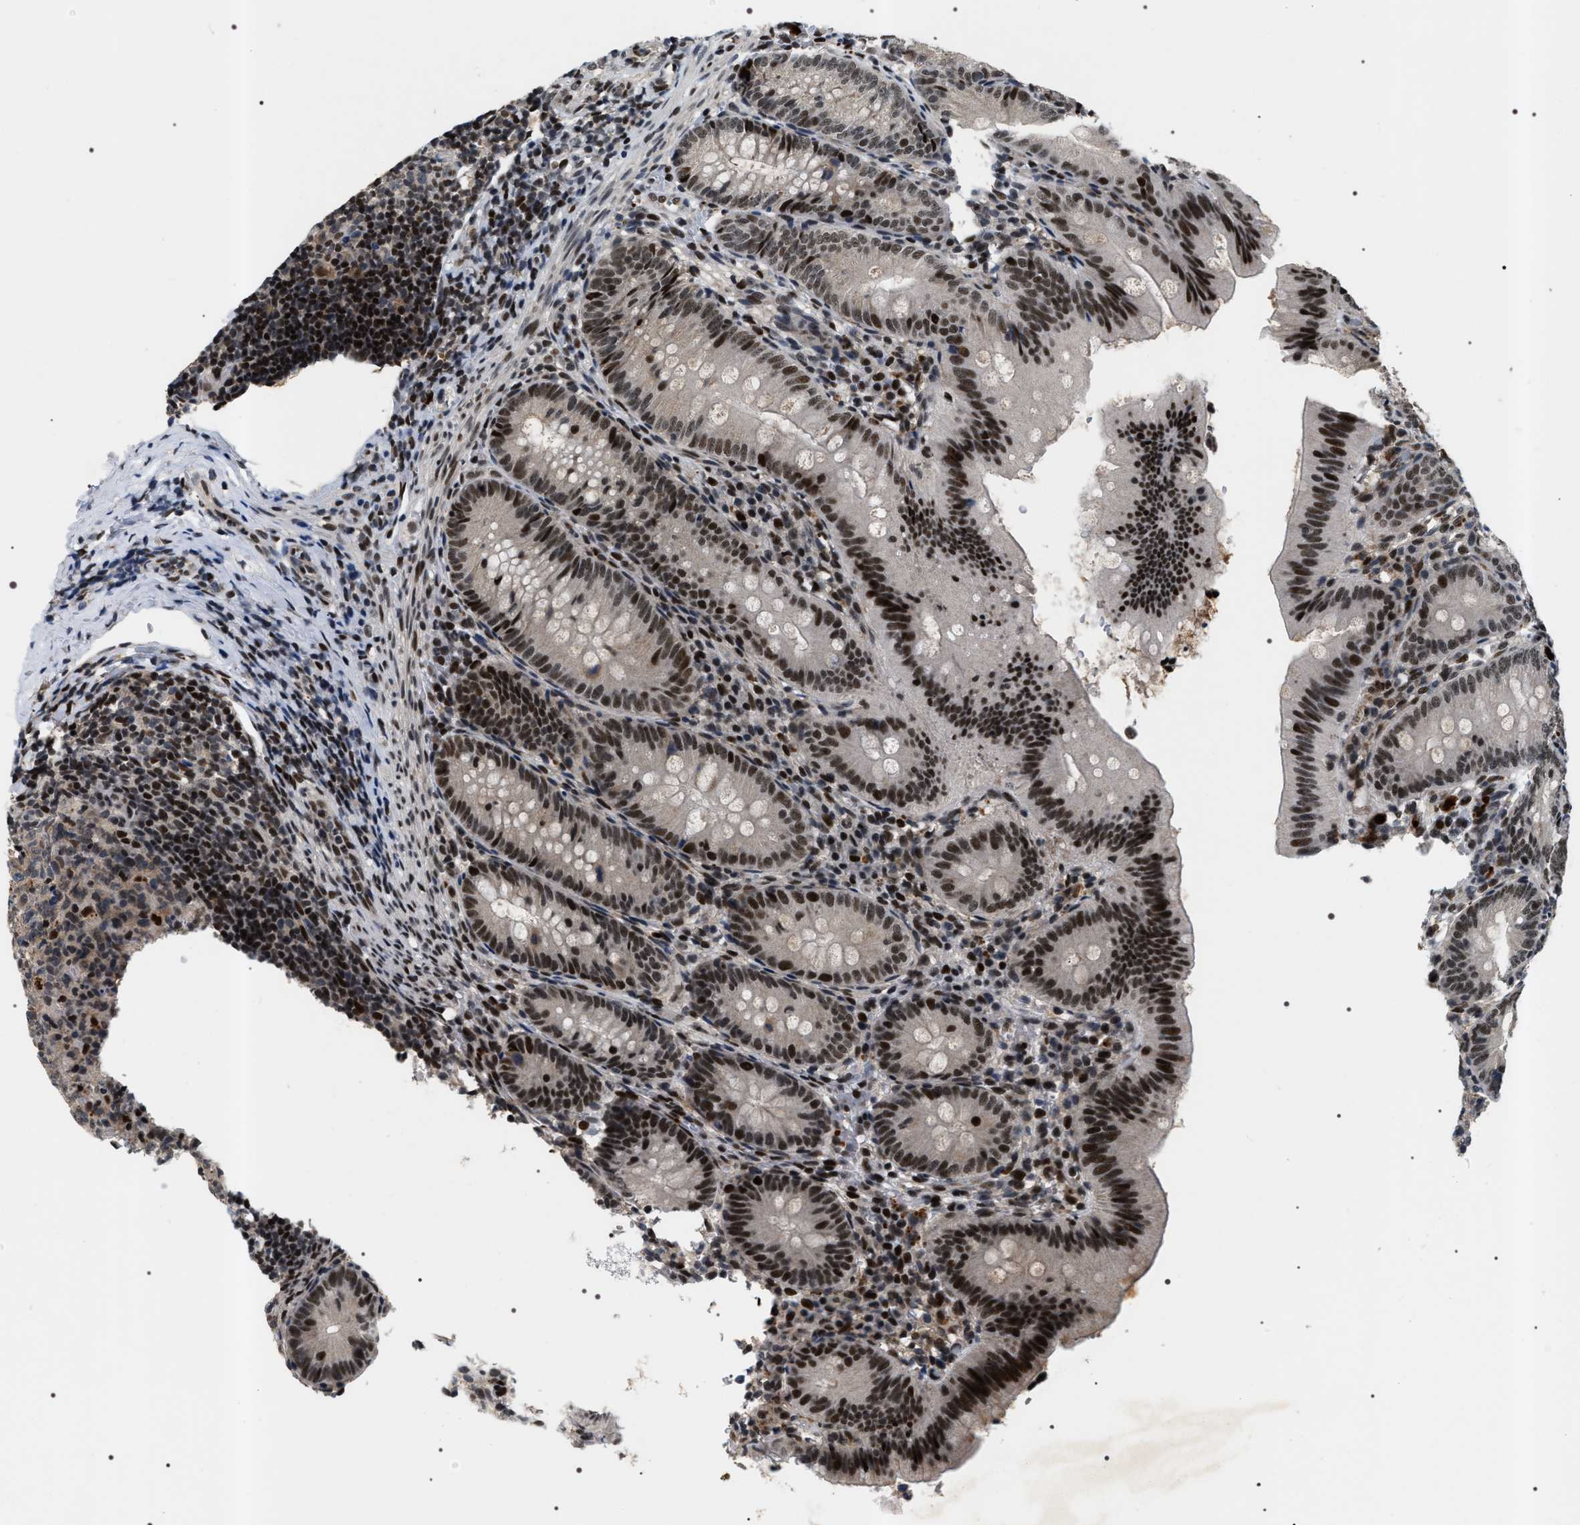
{"staining": {"intensity": "strong", "quantity": ">75%", "location": "nuclear"}, "tissue": "appendix", "cell_type": "Glandular cells", "image_type": "normal", "snomed": [{"axis": "morphology", "description": "Normal tissue, NOS"}, {"axis": "topography", "description": "Appendix"}], "caption": "Unremarkable appendix exhibits strong nuclear positivity in about >75% of glandular cells.", "gene": "C7orf25", "patient": {"sex": "male", "age": 1}}